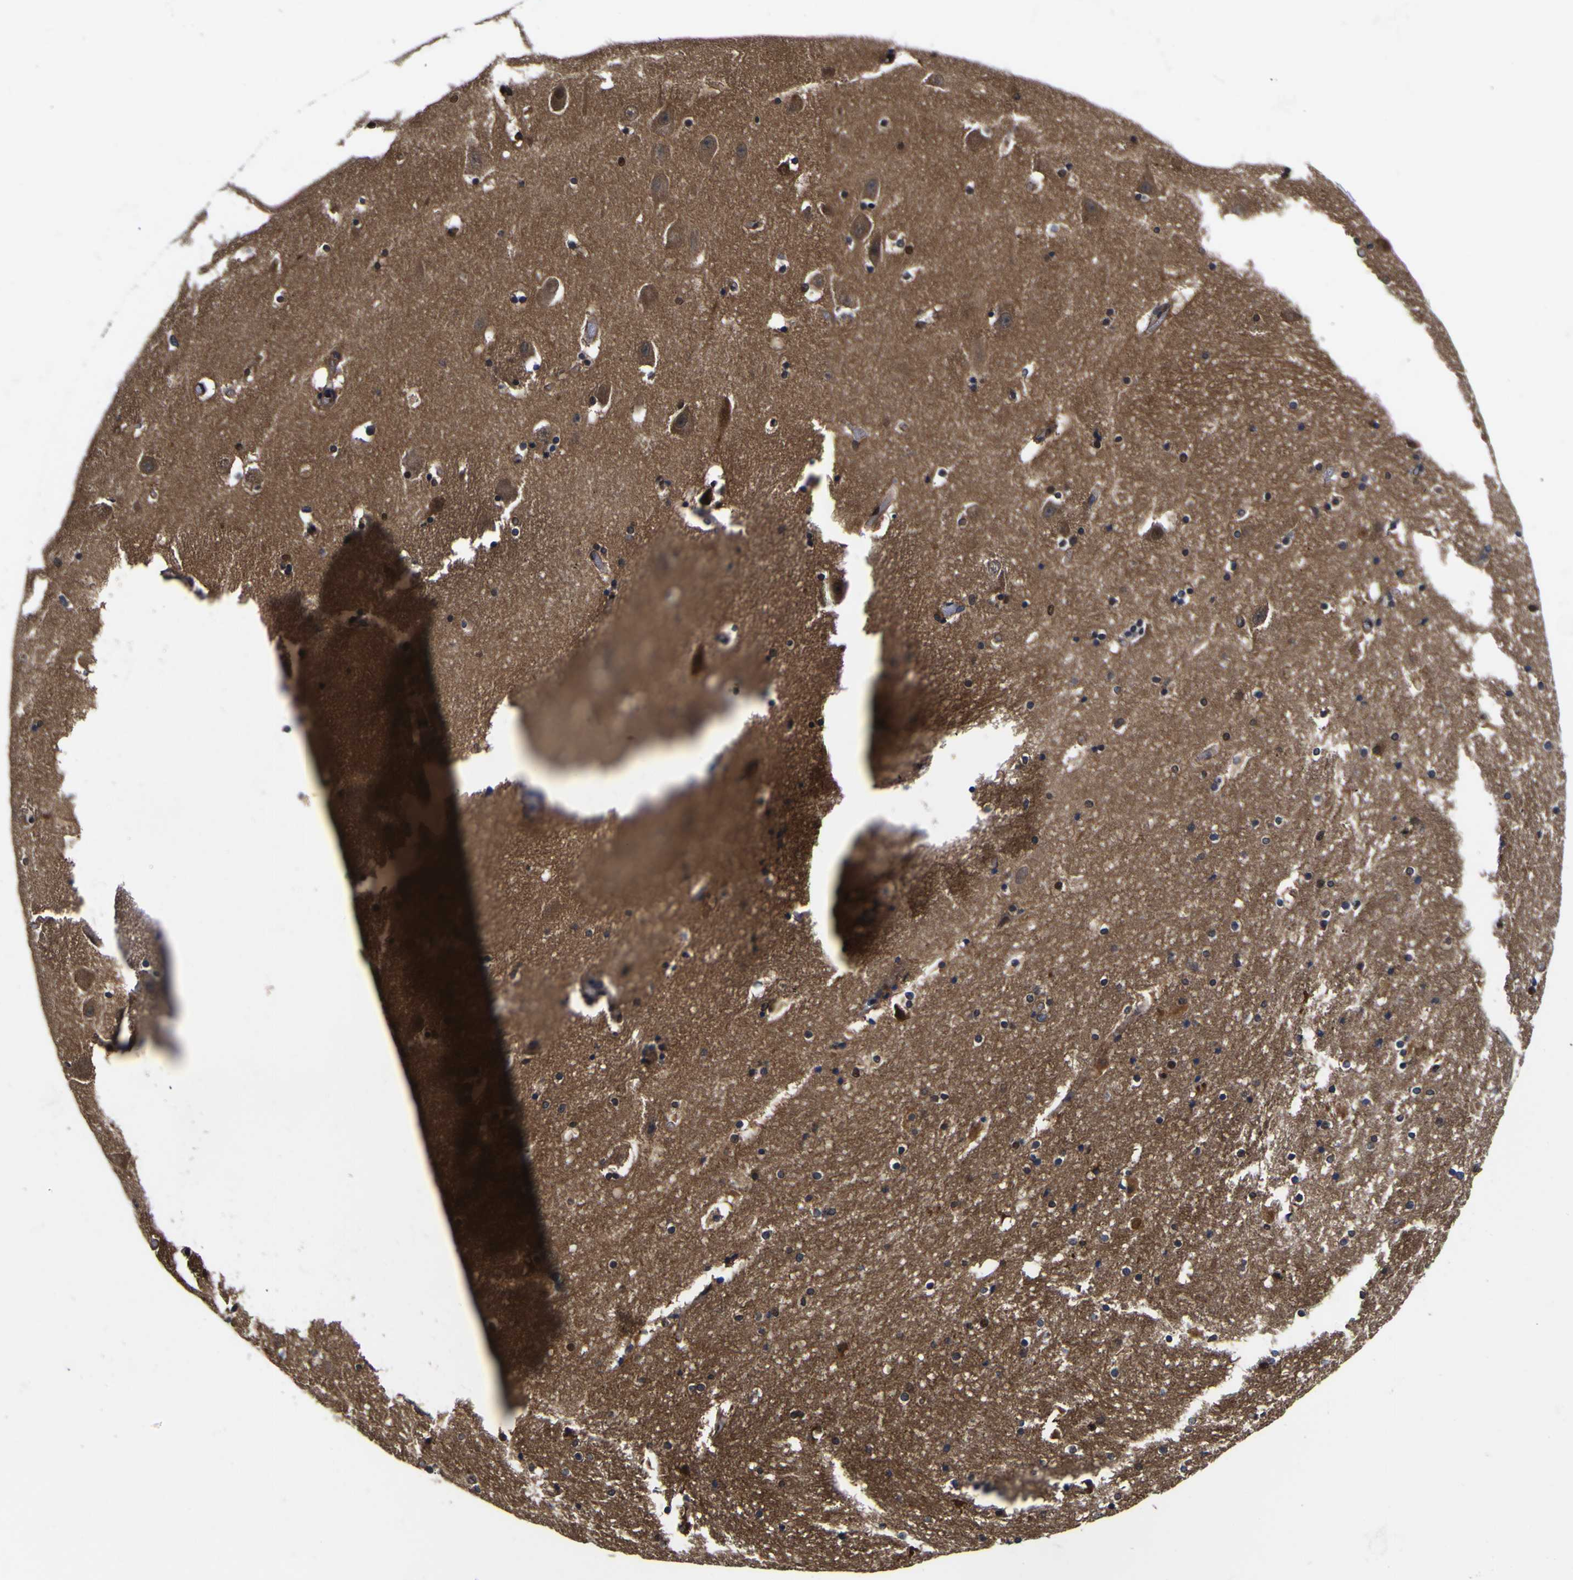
{"staining": {"intensity": "weak", "quantity": "<25%", "location": "cytoplasmic/membranous"}, "tissue": "hippocampus", "cell_type": "Glial cells", "image_type": "normal", "snomed": [{"axis": "morphology", "description": "Normal tissue, NOS"}, {"axis": "topography", "description": "Hippocampus"}], "caption": "Immunohistochemical staining of unremarkable hippocampus displays no significant positivity in glial cells. (Brightfield microscopy of DAB immunohistochemistry (IHC) at high magnification).", "gene": "FAM110B", "patient": {"sex": "male", "age": 45}}